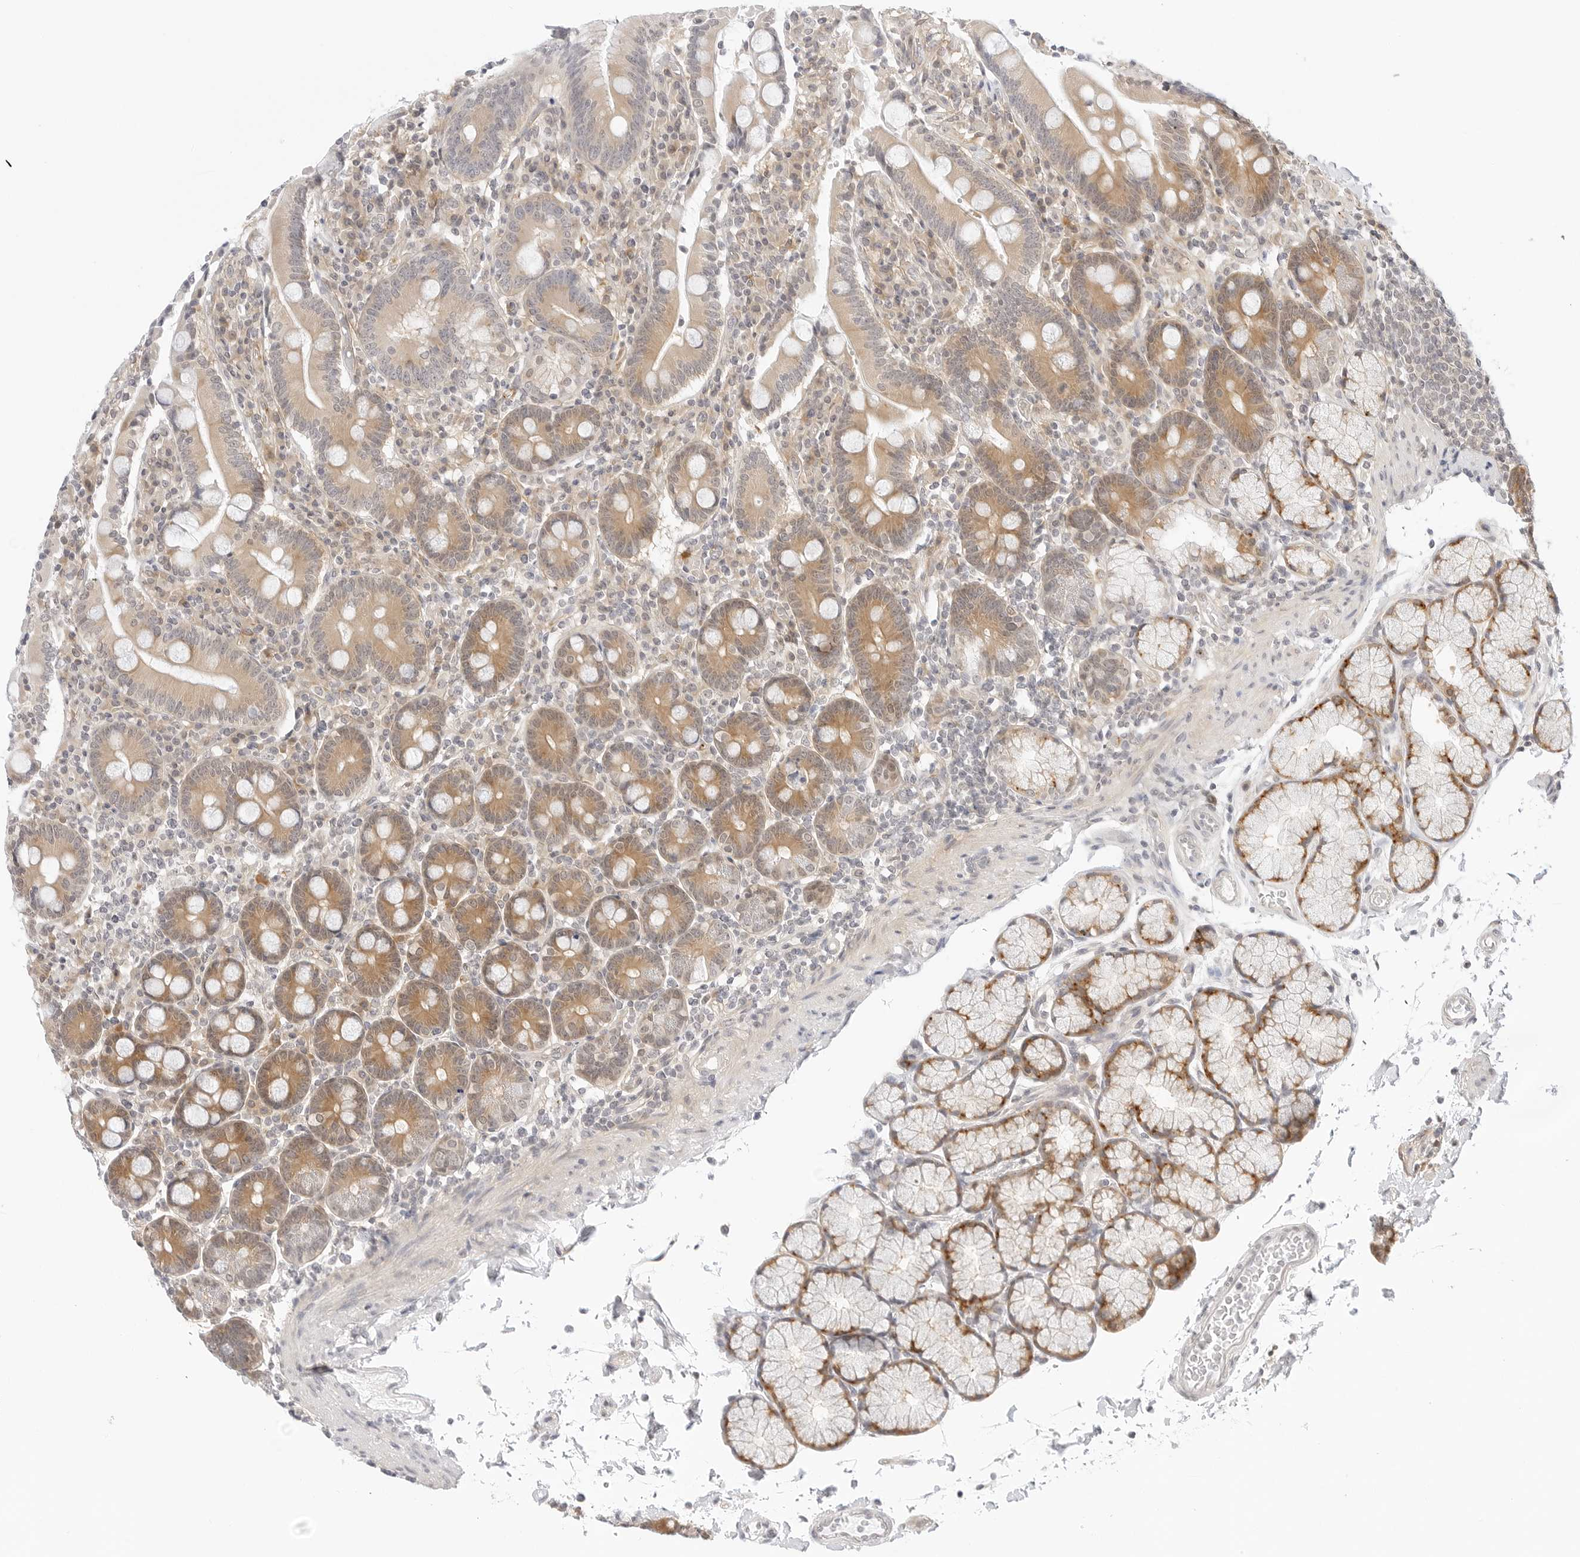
{"staining": {"intensity": "moderate", "quantity": ">75%", "location": "cytoplasmic/membranous"}, "tissue": "duodenum", "cell_type": "Glandular cells", "image_type": "normal", "snomed": [{"axis": "morphology", "description": "Normal tissue, NOS"}, {"axis": "topography", "description": "Small intestine, NOS"}], "caption": "A histopathology image of human duodenum stained for a protein reveals moderate cytoplasmic/membranous brown staining in glandular cells.", "gene": "TCP1", "patient": {"sex": "female", "age": 71}}